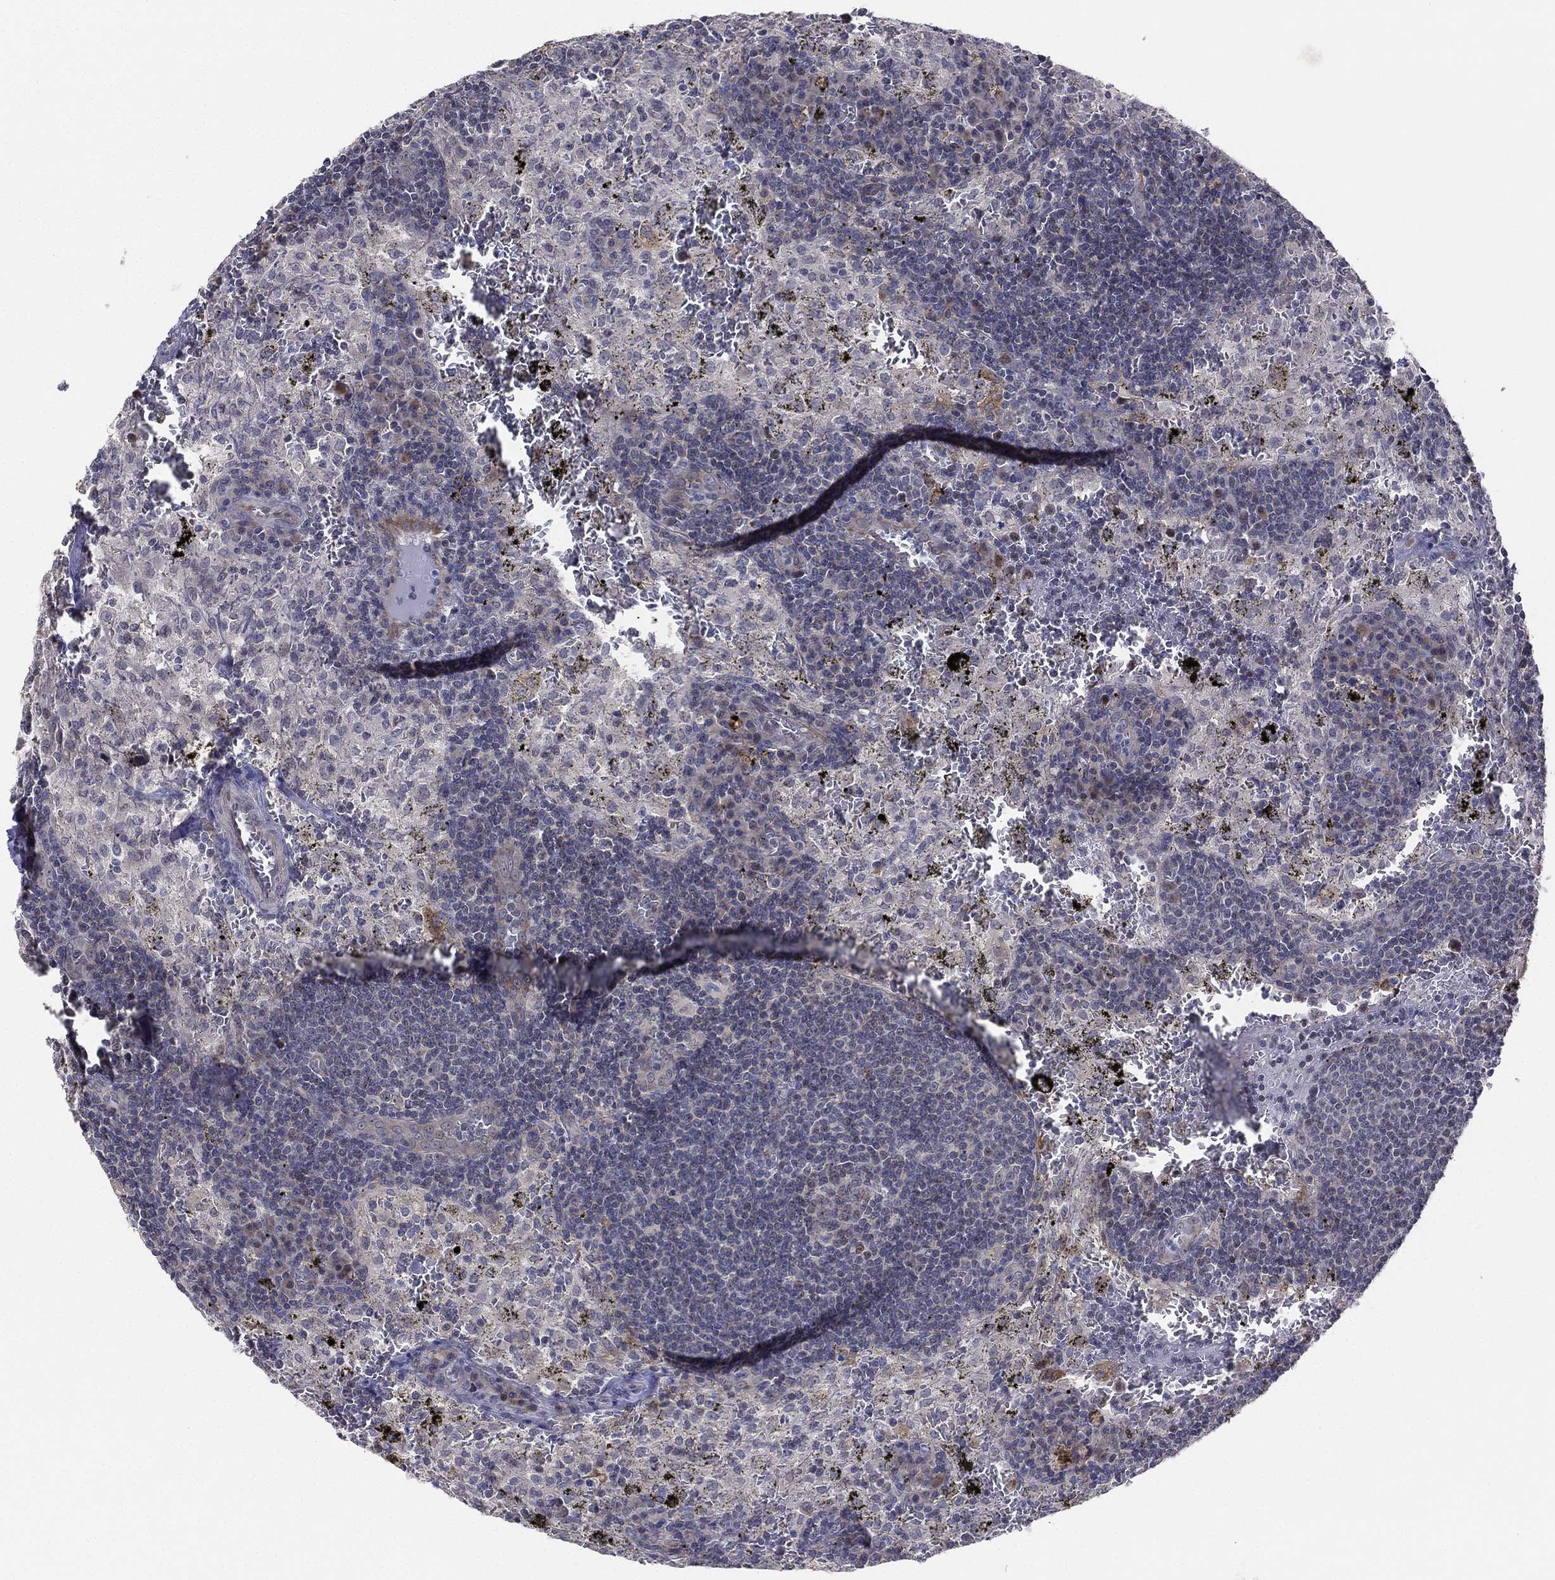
{"staining": {"intensity": "negative", "quantity": "none", "location": "none"}, "tissue": "lymph node", "cell_type": "Germinal center cells", "image_type": "normal", "snomed": [{"axis": "morphology", "description": "Normal tissue, NOS"}, {"axis": "topography", "description": "Lymph node"}], "caption": "Immunohistochemistry of benign lymph node displays no expression in germinal center cells.", "gene": "KAT14", "patient": {"sex": "male", "age": 62}}